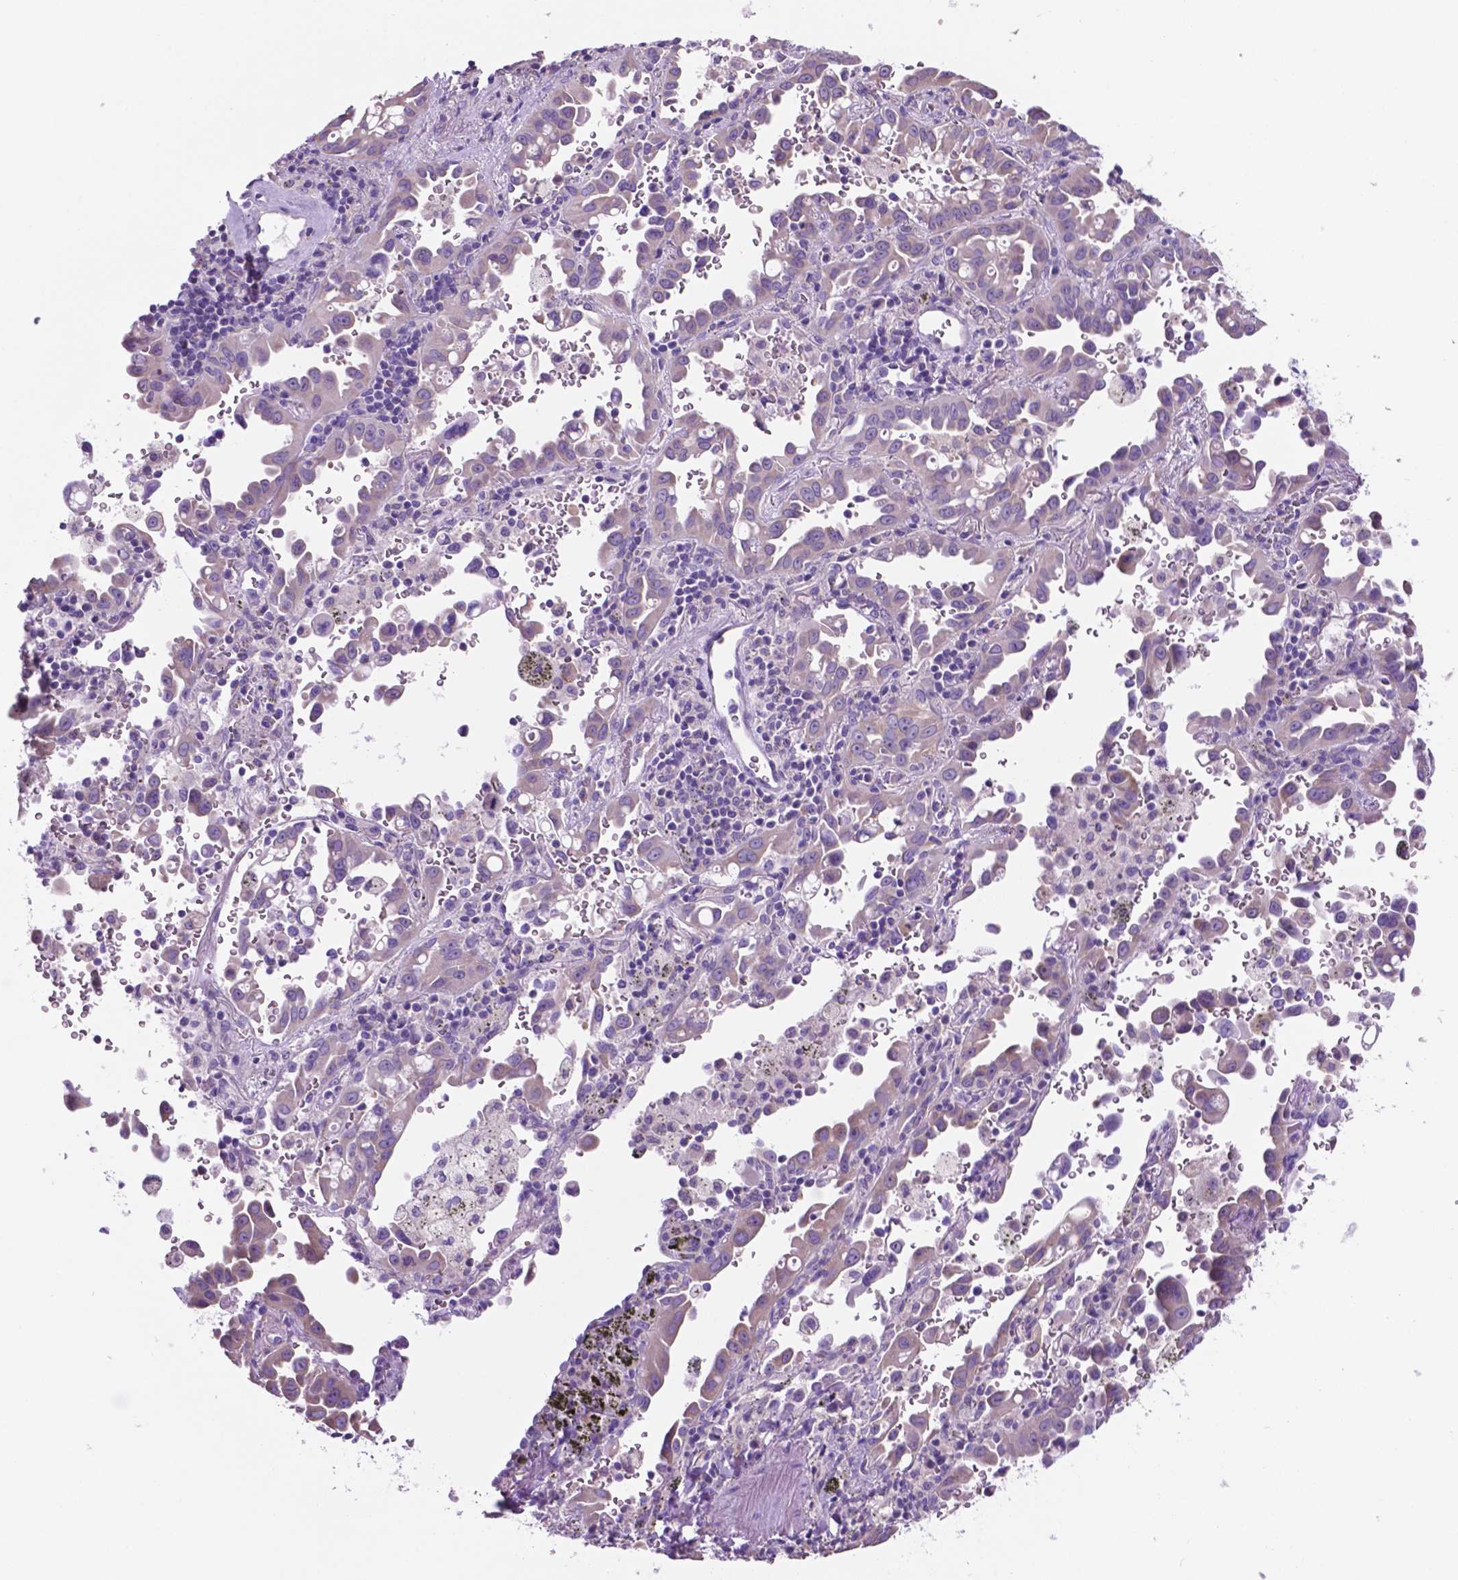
{"staining": {"intensity": "negative", "quantity": "none", "location": "none"}, "tissue": "lung cancer", "cell_type": "Tumor cells", "image_type": "cancer", "snomed": [{"axis": "morphology", "description": "Adenocarcinoma, NOS"}, {"axis": "topography", "description": "Lung"}], "caption": "Tumor cells are negative for protein expression in human lung adenocarcinoma.", "gene": "SPDYA", "patient": {"sex": "male", "age": 68}}